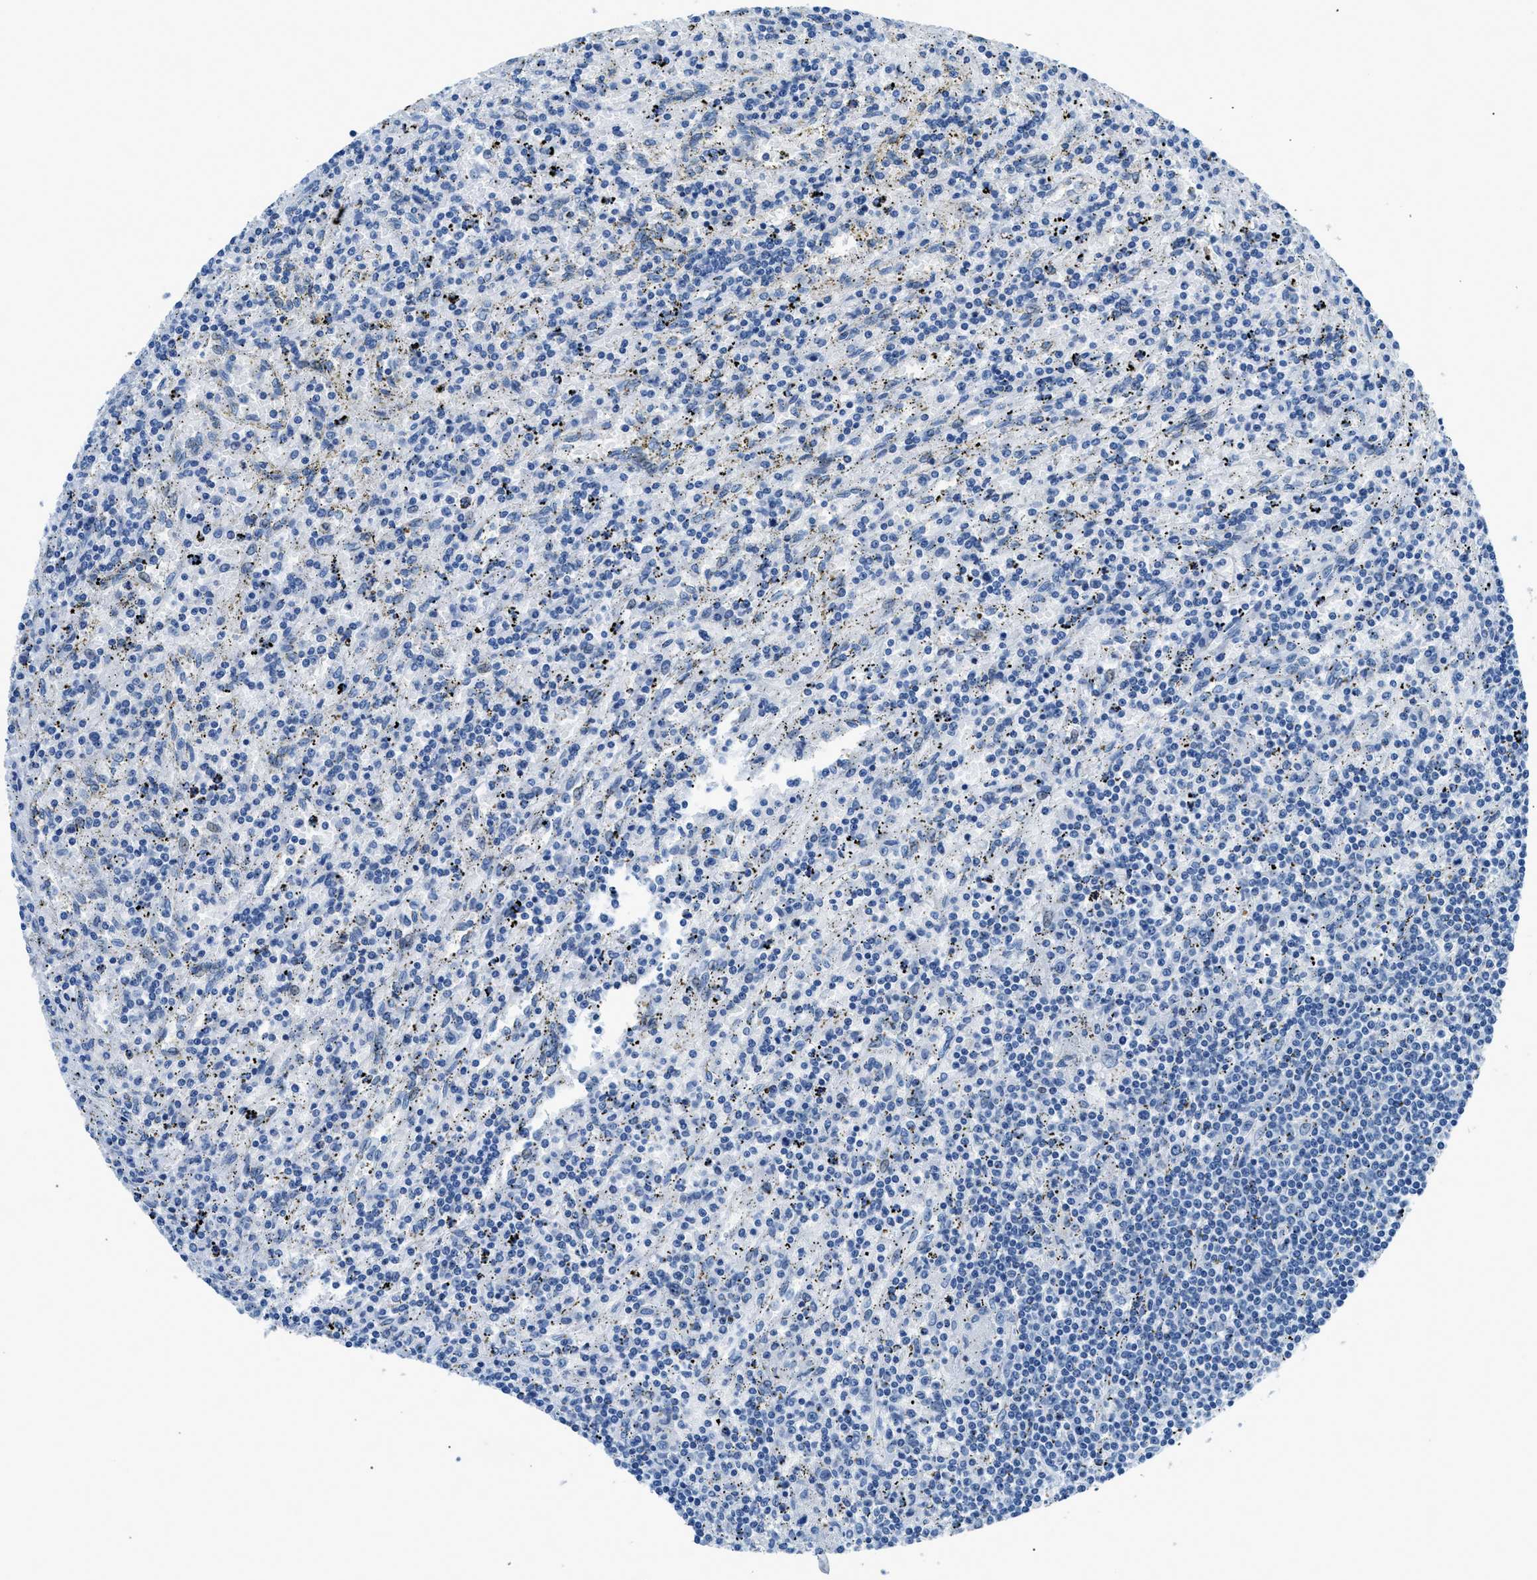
{"staining": {"intensity": "negative", "quantity": "none", "location": "none"}, "tissue": "lymphoma", "cell_type": "Tumor cells", "image_type": "cancer", "snomed": [{"axis": "morphology", "description": "Malignant lymphoma, non-Hodgkin's type, Low grade"}, {"axis": "topography", "description": "Spleen"}], "caption": "An image of lymphoma stained for a protein reveals no brown staining in tumor cells. The staining was performed using DAB to visualize the protein expression in brown, while the nuclei were stained in blue with hematoxylin (Magnification: 20x).", "gene": "NFATC2", "patient": {"sex": "male", "age": 76}}